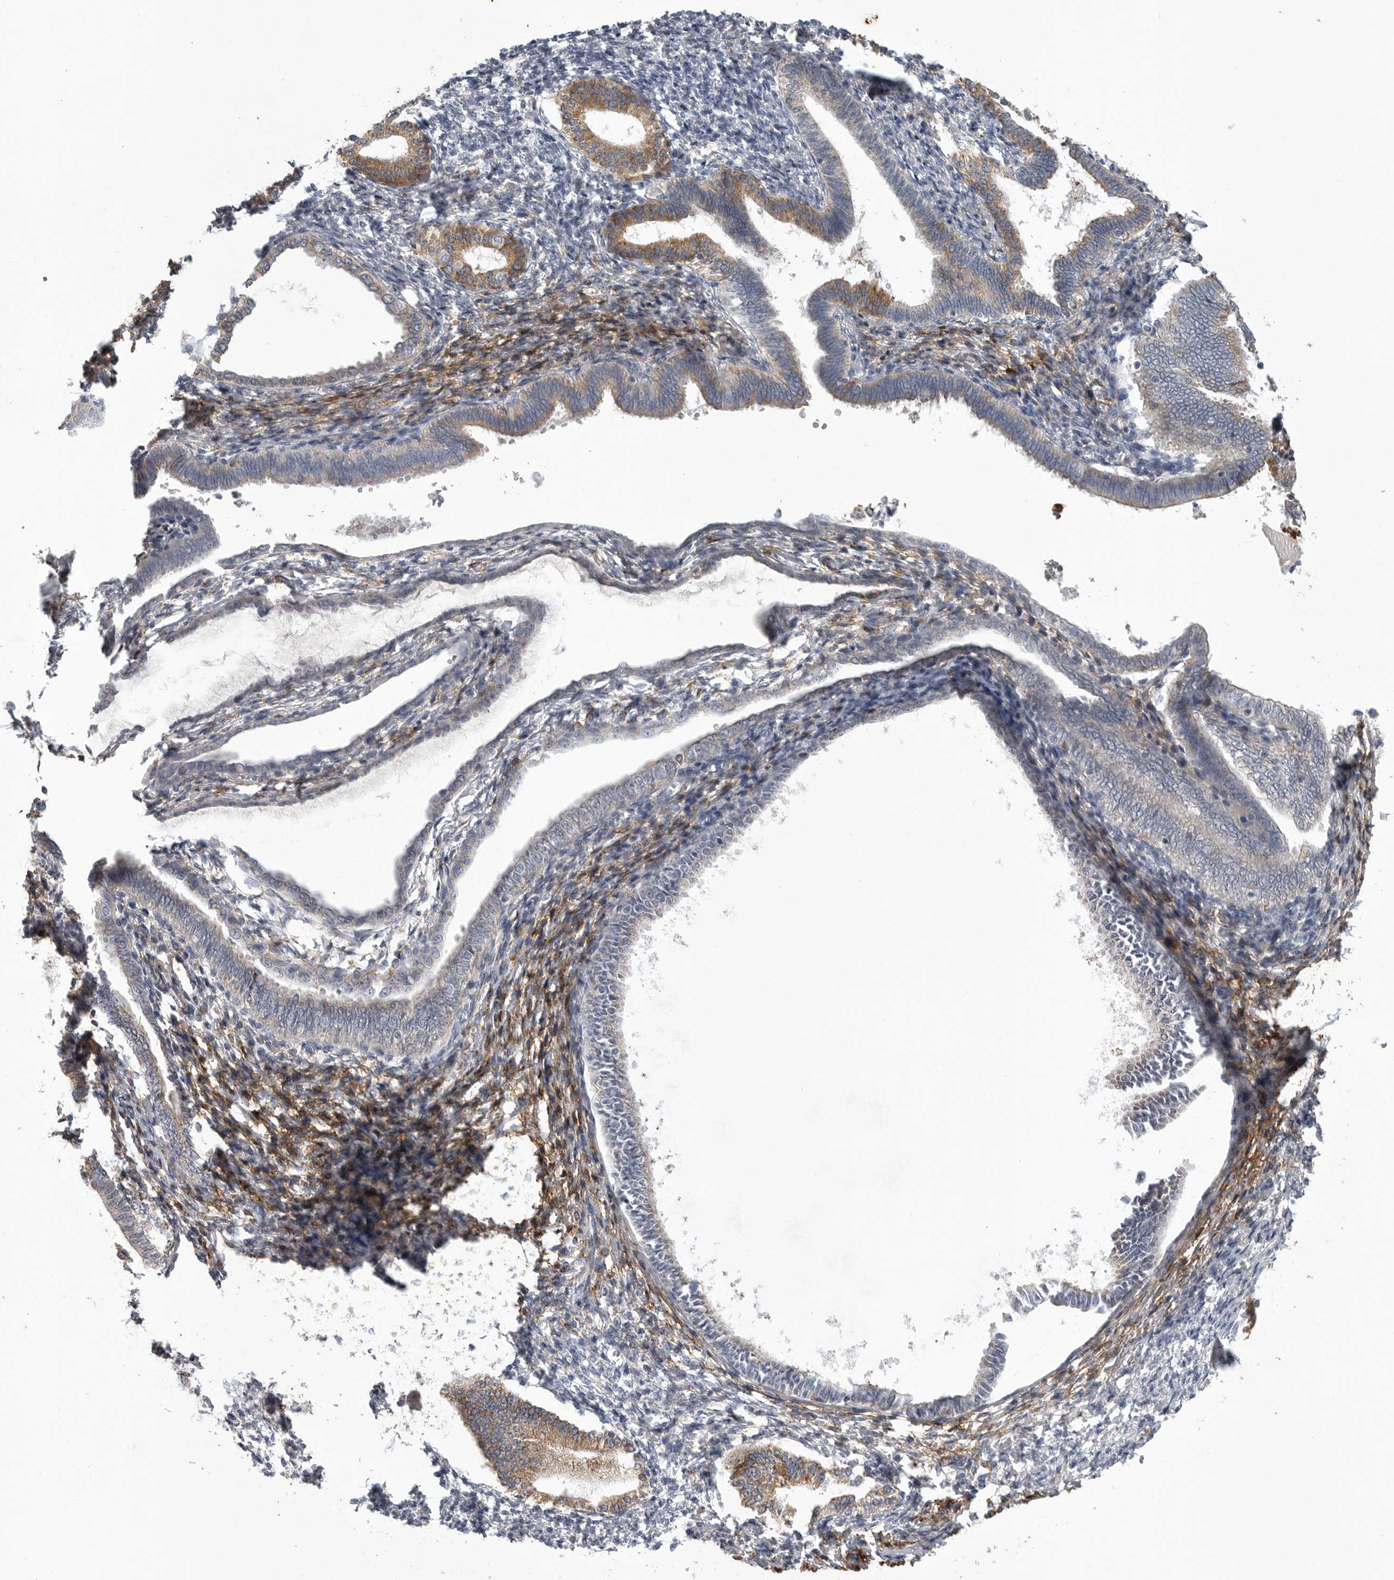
{"staining": {"intensity": "moderate", "quantity": "<25%", "location": "cytoplasmic/membranous"}, "tissue": "endometrium", "cell_type": "Cells in endometrial stroma", "image_type": "normal", "snomed": [{"axis": "morphology", "description": "Normal tissue, NOS"}, {"axis": "topography", "description": "Endometrium"}], "caption": "Protein expression analysis of benign human endometrium reveals moderate cytoplasmic/membranous staining in approximately <25% of cells in endometrial stroma. The staining is performed using DAB (3,3'-diaminobenzidine) brown chromogen to label protein expression. The nuclei are counter-stained blue using hematoxylin.", "gene": "MINPP1", "patient": {"sex": "female", "age": 77}}